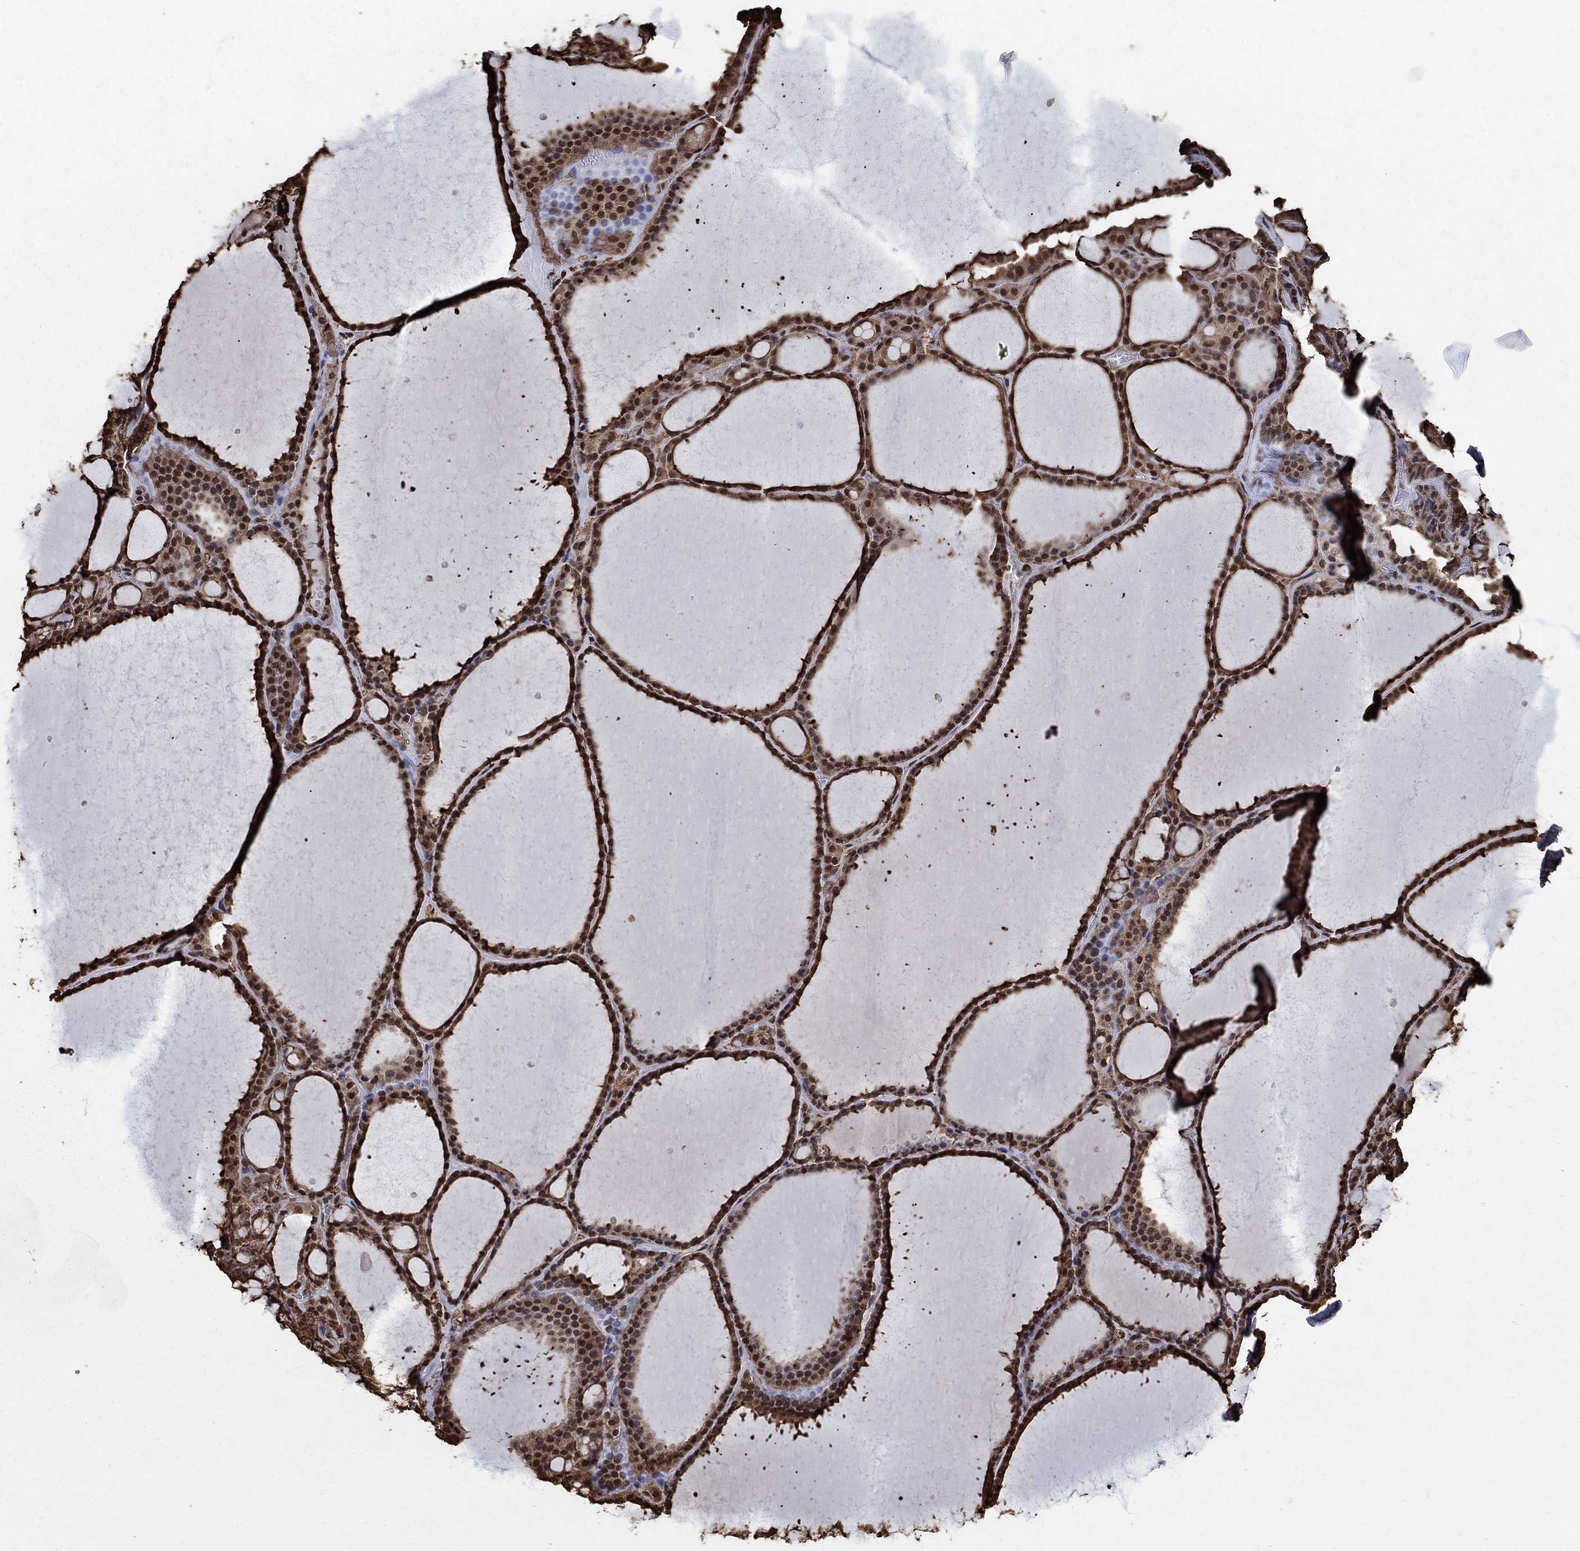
{"staining": {"intensity": "moderate", "quantity": ">75%", "location": "cytoplasmic/membranous,nuclear"}, "tissue": "thyroid gland", "cell_type": "Glandular cells", "image_type": "normal", "snomed": [{"axis": "morphology", "description": "Normal tissue, NOS"}, {"axis": "topography", "description": "Thyroid gland"}], "caption": "Immunohistochemistry of unremarkable human thyroid gland demonstrates medium levels of moderate cytoplasmic/membranous,nuclear staining in approximately >75% of glandular cells.", "gene": "GAPDH", "patient": {"sex": "male", "age": 63}}